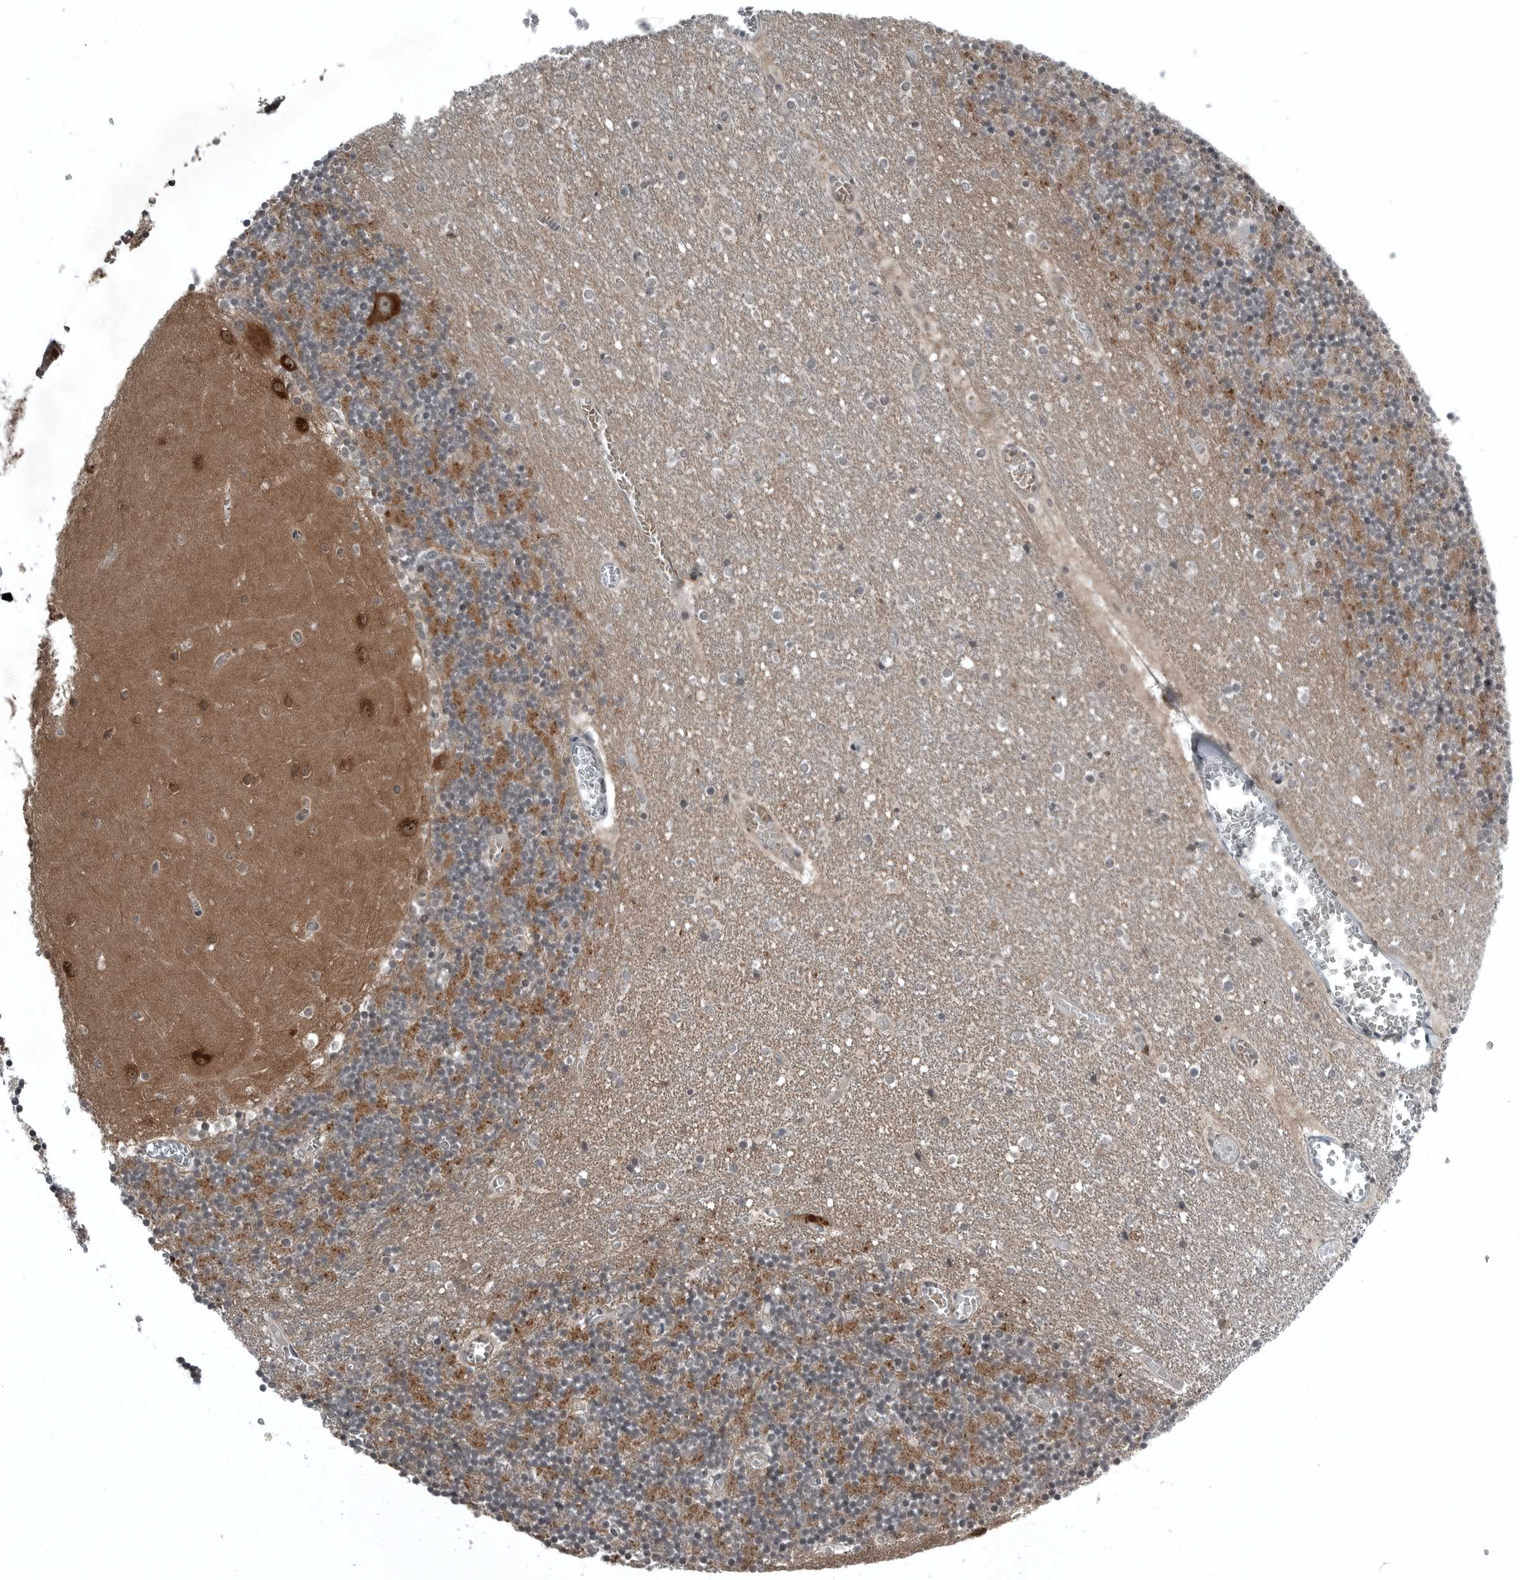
{"staining": {"intensity": "moderate", "quantity": ">75%", "location": "cytoplasmic/membranous"}, "tissue": "cerebellum", "cell_type": "Cells in granular layer", "image_type": "normal", "snomed": [{"axis": "morphology", "description": "Normal tissue, NOS"}, {"axis": "topography", "description": "Cerebellum"}], "caption": "Protein analysis of normal cerebellum demonstrates moderate cytoplasmic/membranous staining in approximately >75% of cells in granular layer. (Stains: DAB (3,3'-diaminobenzidine) in brown, nuclei in blue, Microscopy: brightfield microscopy at high magnification).", "gene": "GAK", "patient": {"sex": "female", "age": 28}}